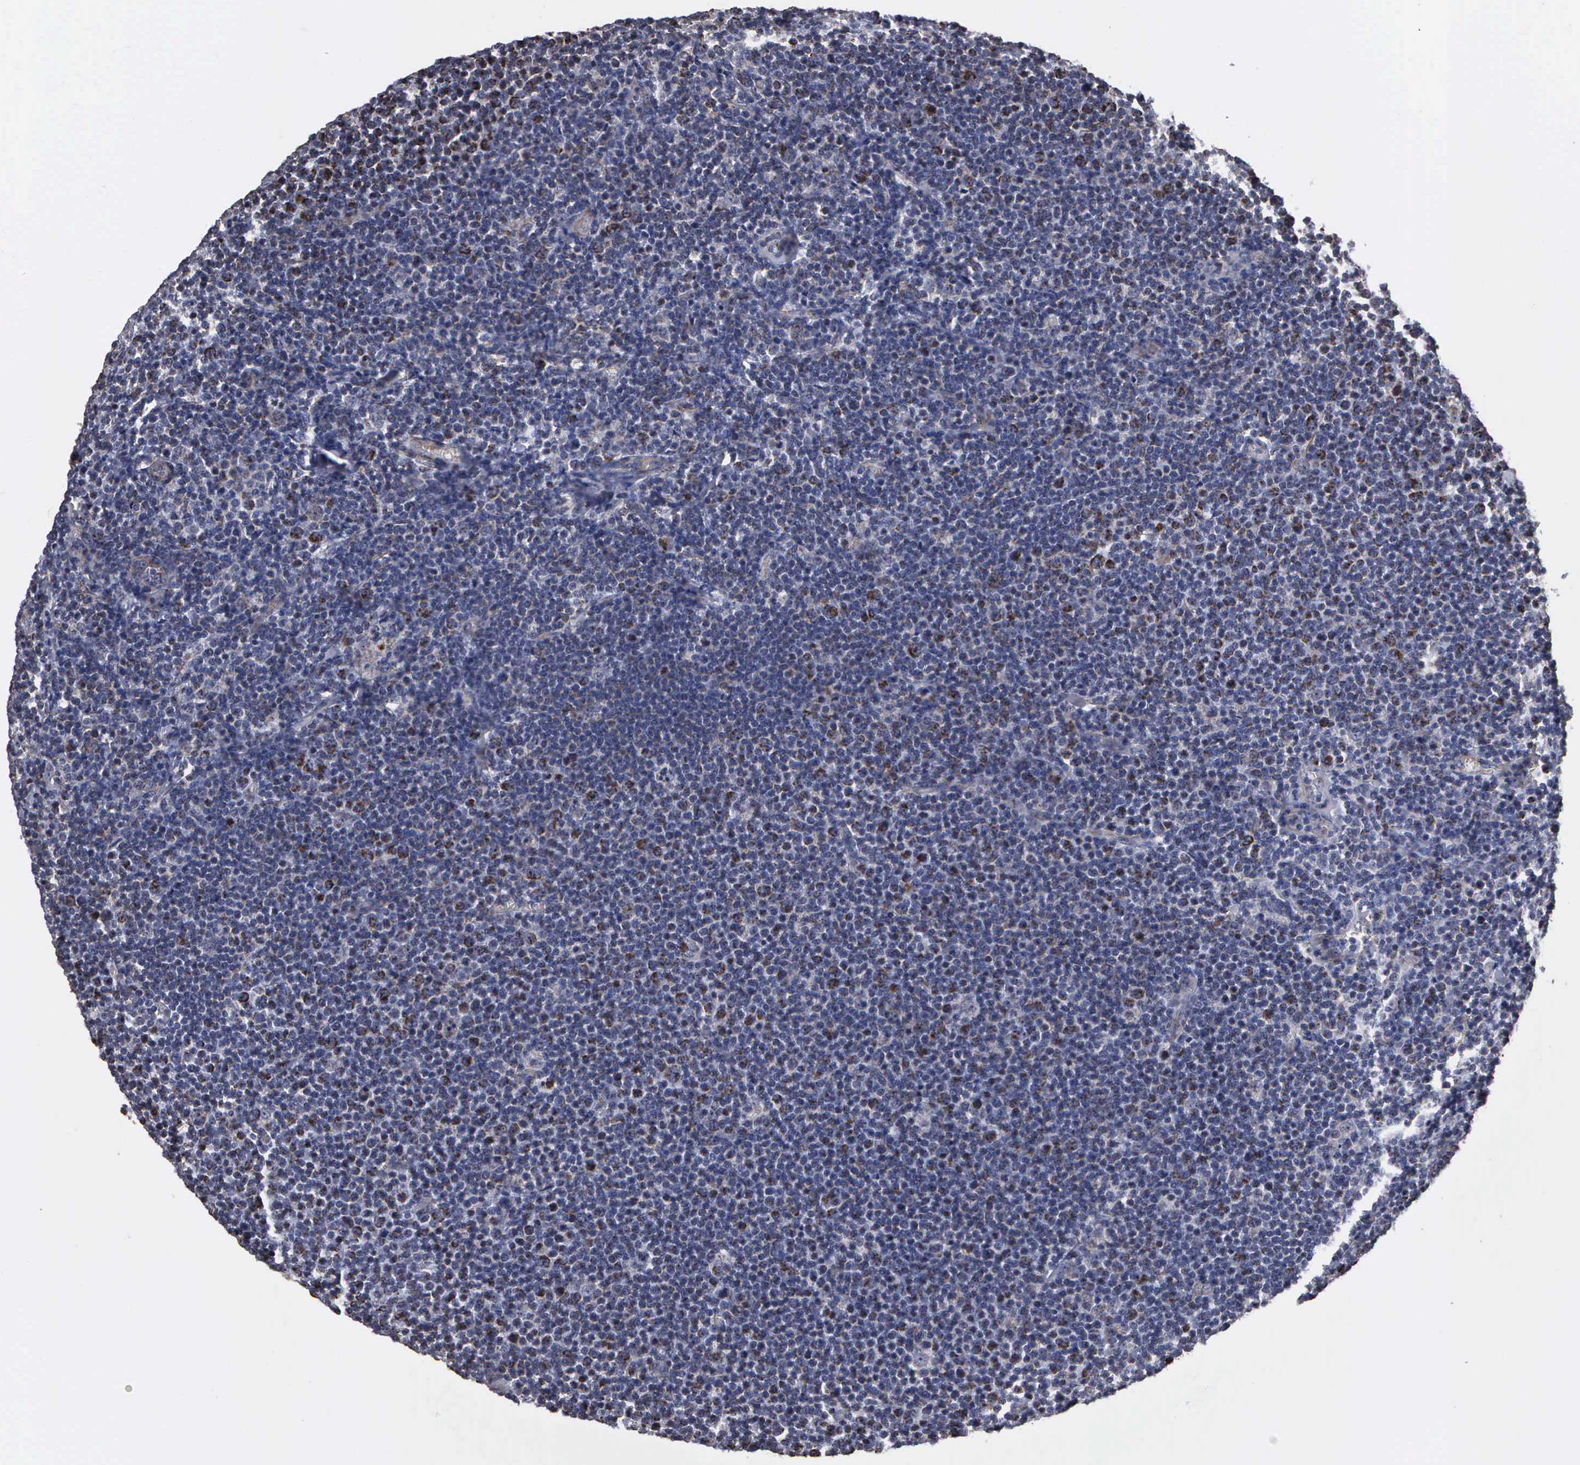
{"staining": {"intensity": "weak", "quantity": "<25%", "location": "cytoplasmic/membranous"}, "tissue": "lymphoma", "cell_type": "Tumor cells", "image_type": "cancer", "snomed": [{"axis": "morphology", "description": "Malignant lymphoma, non-Hodgkin's type, Low grade"}, {"axis": "topography", "description": "Lymph node"}], "caption": "This is an immunohistochemistry (IHC) micrograph of human lymphoma. There is no expression in tumor cells.", "gene": "NGDN", "patient": {"sex": "male", "age": 74}}